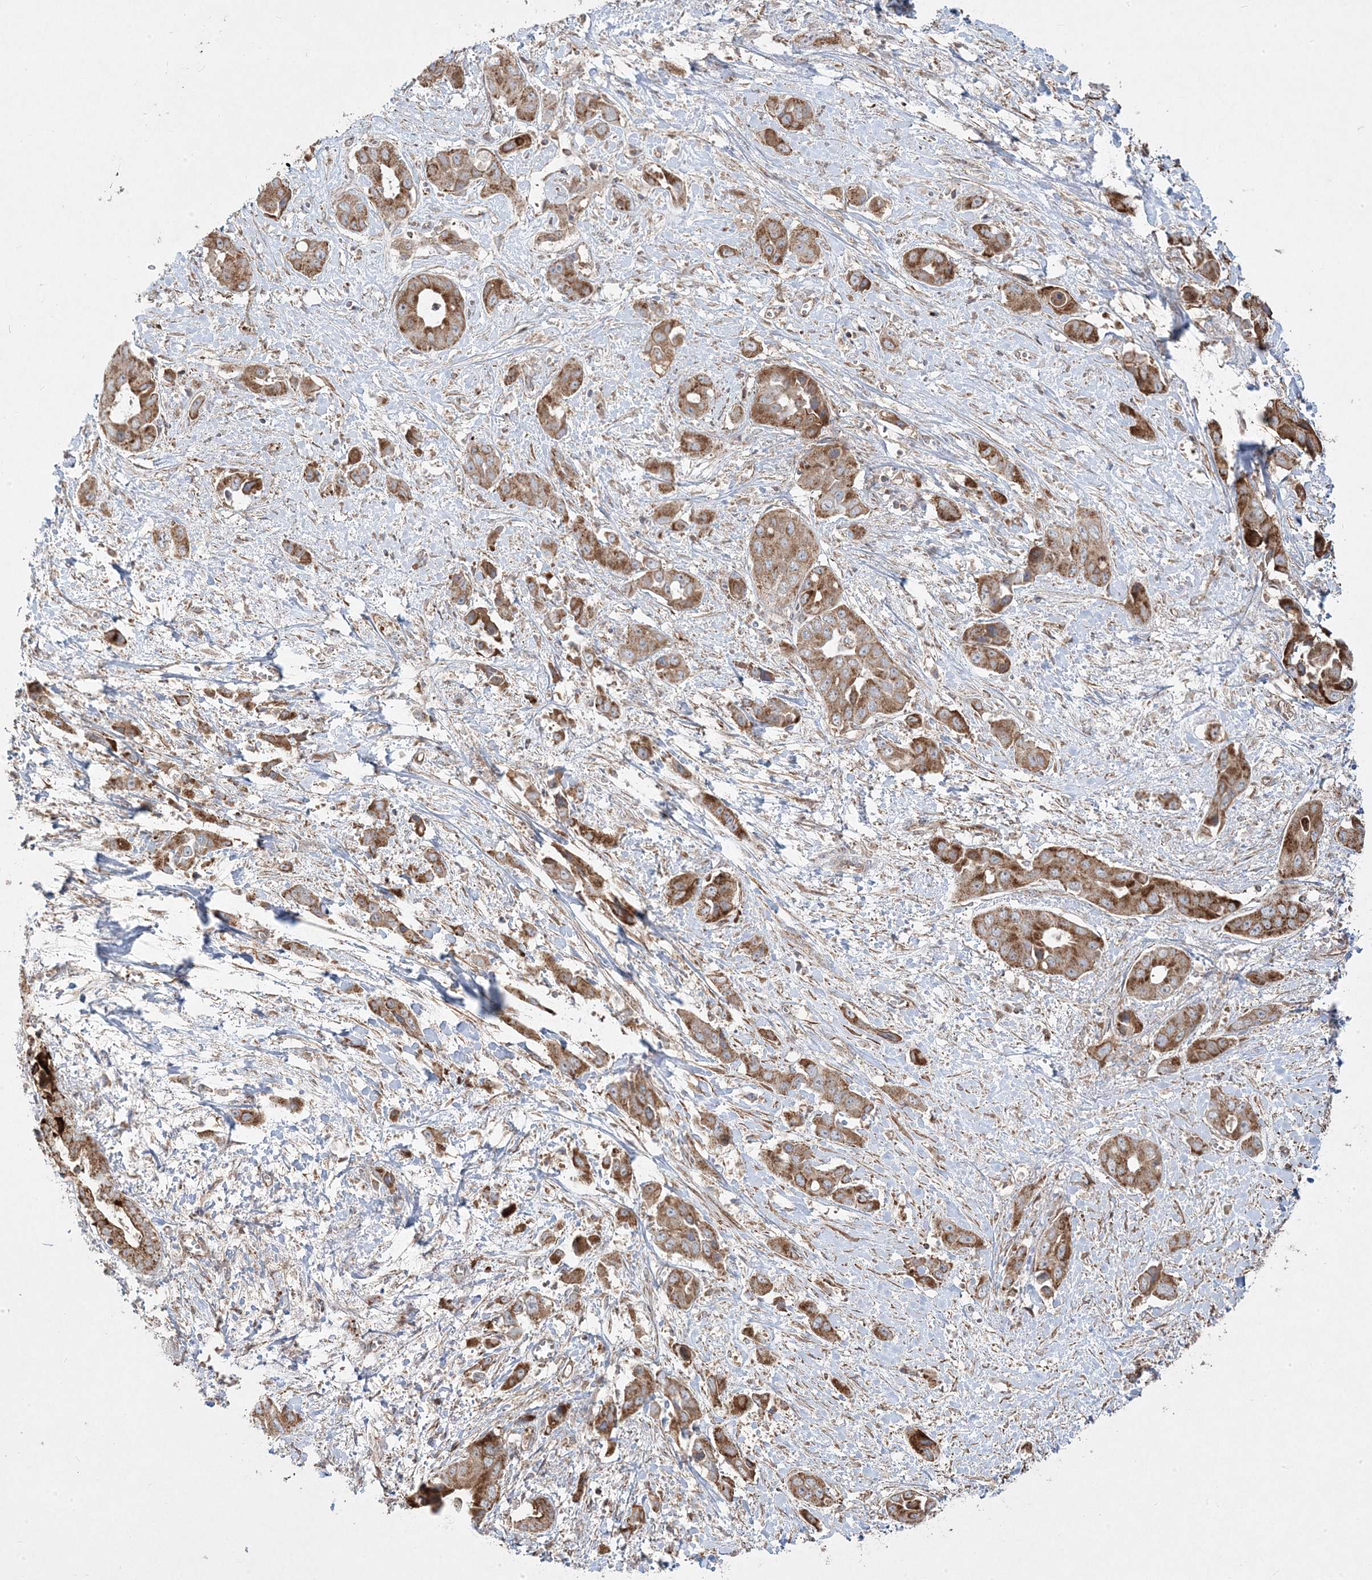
{"staining": {"intensity": "moderate", "quantity": ">75%", "location": "cytoplasmic/membranous"}, "tissue": "liver cancer", "cell_type": "Tumor cells", "image_type": "cancer", "snomed": [{"axis": "morphology", "description": "Cholangiocarcinoma"}, {"axis": "topography", "description": "Liver"}], "caption": "Immunohistochemical staining of human liver cholangiocarcinoma displays medium levels of moderate cytoplasmic/membranous protein positivity in approximately >75% of tumor cells.", "gene": "CLUAP1", "patient": {"sex": "female", "age": 52}}